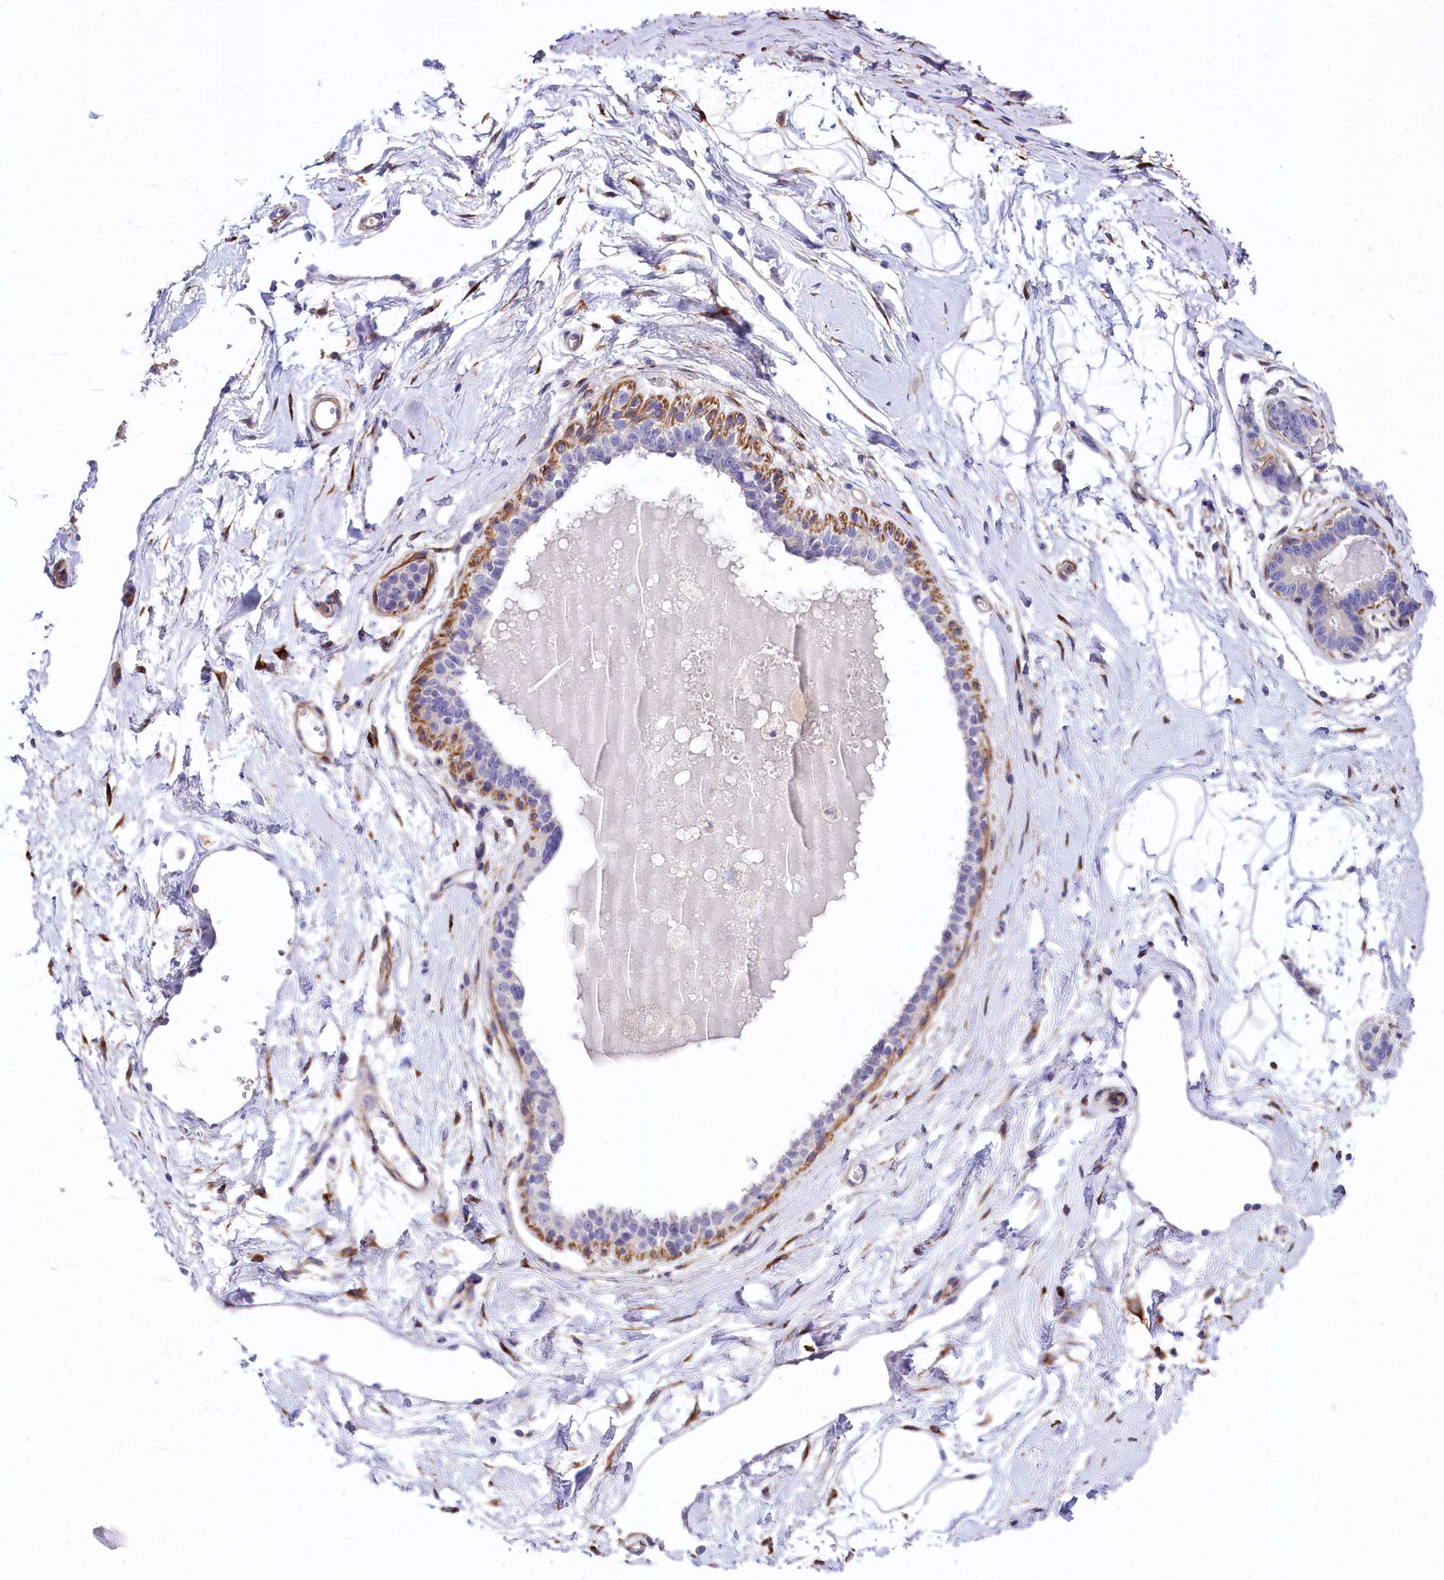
{"staining": {"intensity": "negative", "quantity": "none", "location": "none"}, "tissue": "breast", "cell_type": "Adipocytes", "image_type": "normal", "snomed": [{"axis": "morphology", "description": "Normal tissue, NOS"}, {"axis": "topography", "description": "Breast"}], "caption": "An IHC image of normal breast is shown. There is no staining in adipocytes of breast. The staining was performed using DAB (3,3'-diaminobenzidine) to visualize the protein expression in brown, while the nuclei were stained in blue with hematoxylin (Magnification: 20x).", "gene": "FCHSD2", "patient": {"sex": "female", "age": 45}}